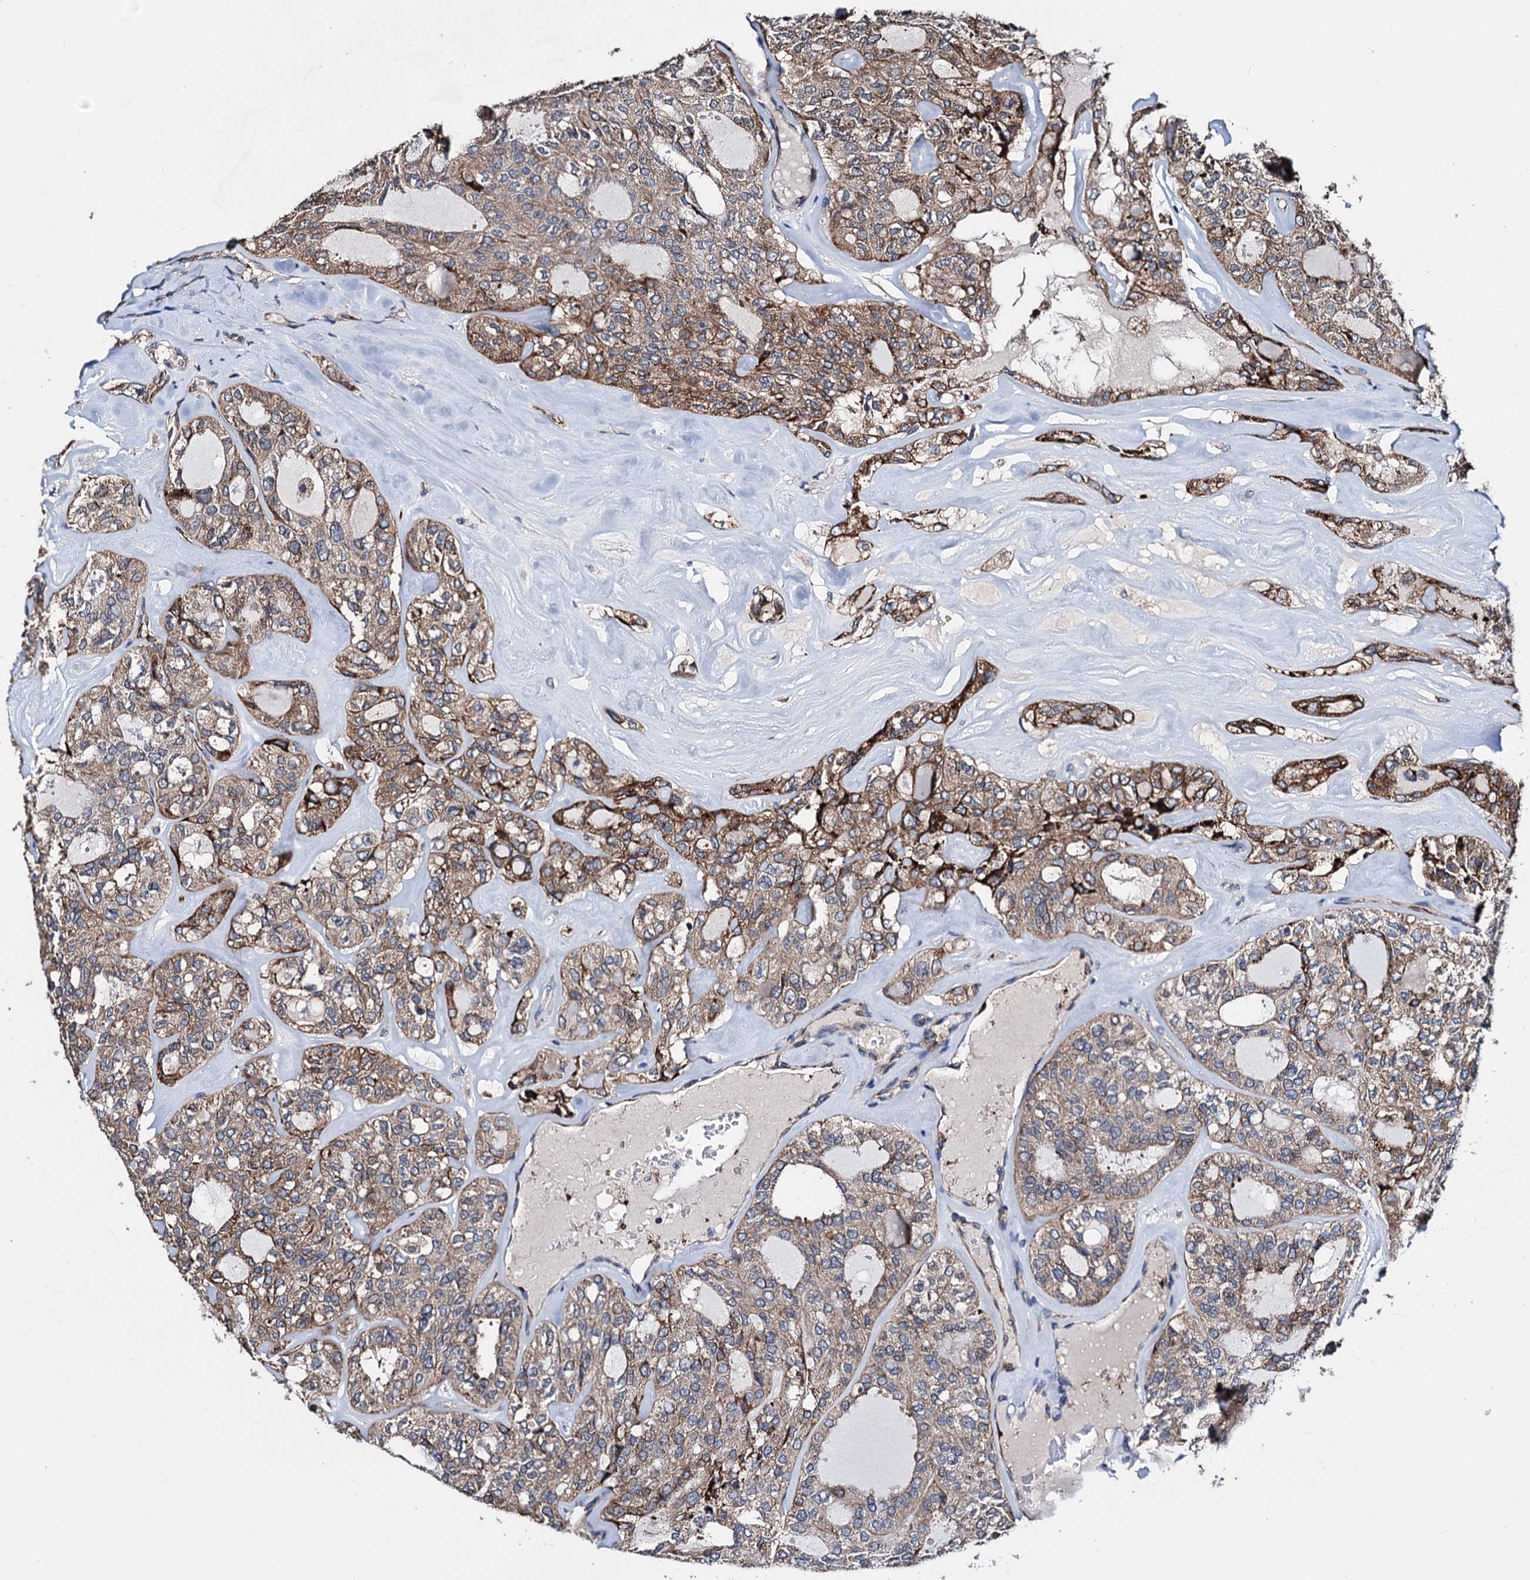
{"staining": {"intensity": "moderate", "quantity": "25%-75%", "location": "cytoplasmic/membranous"}, "tissue": "thyroid cancer", "cell_type": "Tumor cells", "image_type": "cancer", "snomed": [{"axis": "morphology", "description": "Follicular adenoma carcinoma, NOS"}, {"axis": "topography", "description": "Thyroid gland"}], "caption": "IHC (DAB) staining of thyroid cancer shows moderate cytoplasmic/membranous protein positivity in approximately 25%-75% of tumor cells.", "gene": "AKAP11", "patient": {"sex": "male", "age": 75}}